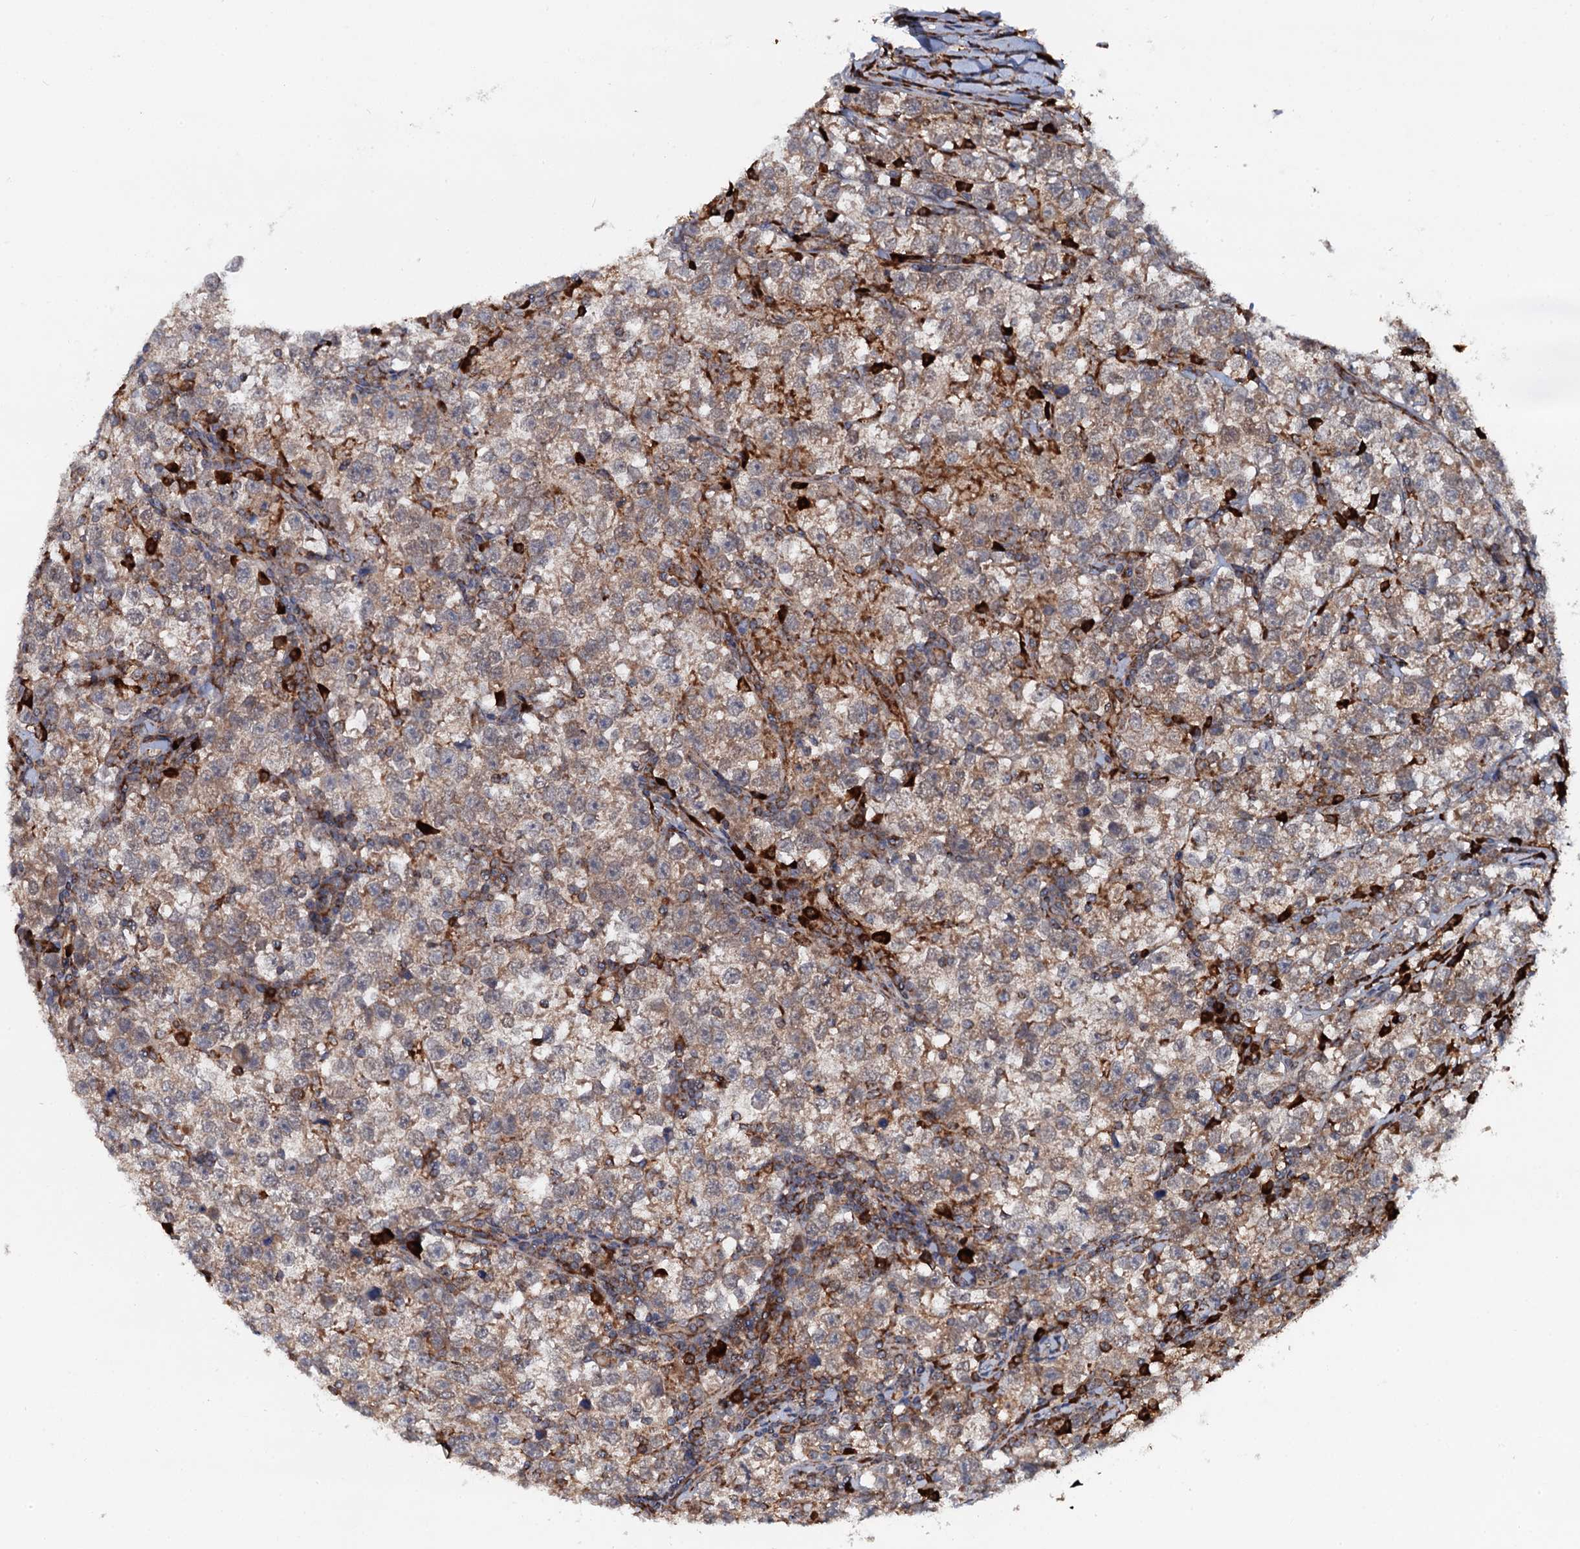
{"staining": {"intensity": "weak", "quantity": ">75%", "location": "cytoplasmic/membranous"}, "tissue": "testis cancer", "cell_type": "Tumor cells", "image_type": "cancer", "snomed": [{"axis": "morphology", "description": "Normal tissue, NOS"}, {"axis": "morphology", "description": "Seminoma, NOS"}, {"axis": "topography", "description": "Testis"}], "caption": "The photomicrograph reveals staining of testis cancer, revealing weak cytoplasmic/membranous protein positivity (brown color) within tumor cells.", "gene": "UFM1", "patient": {"sex": "male", "age": 43}}